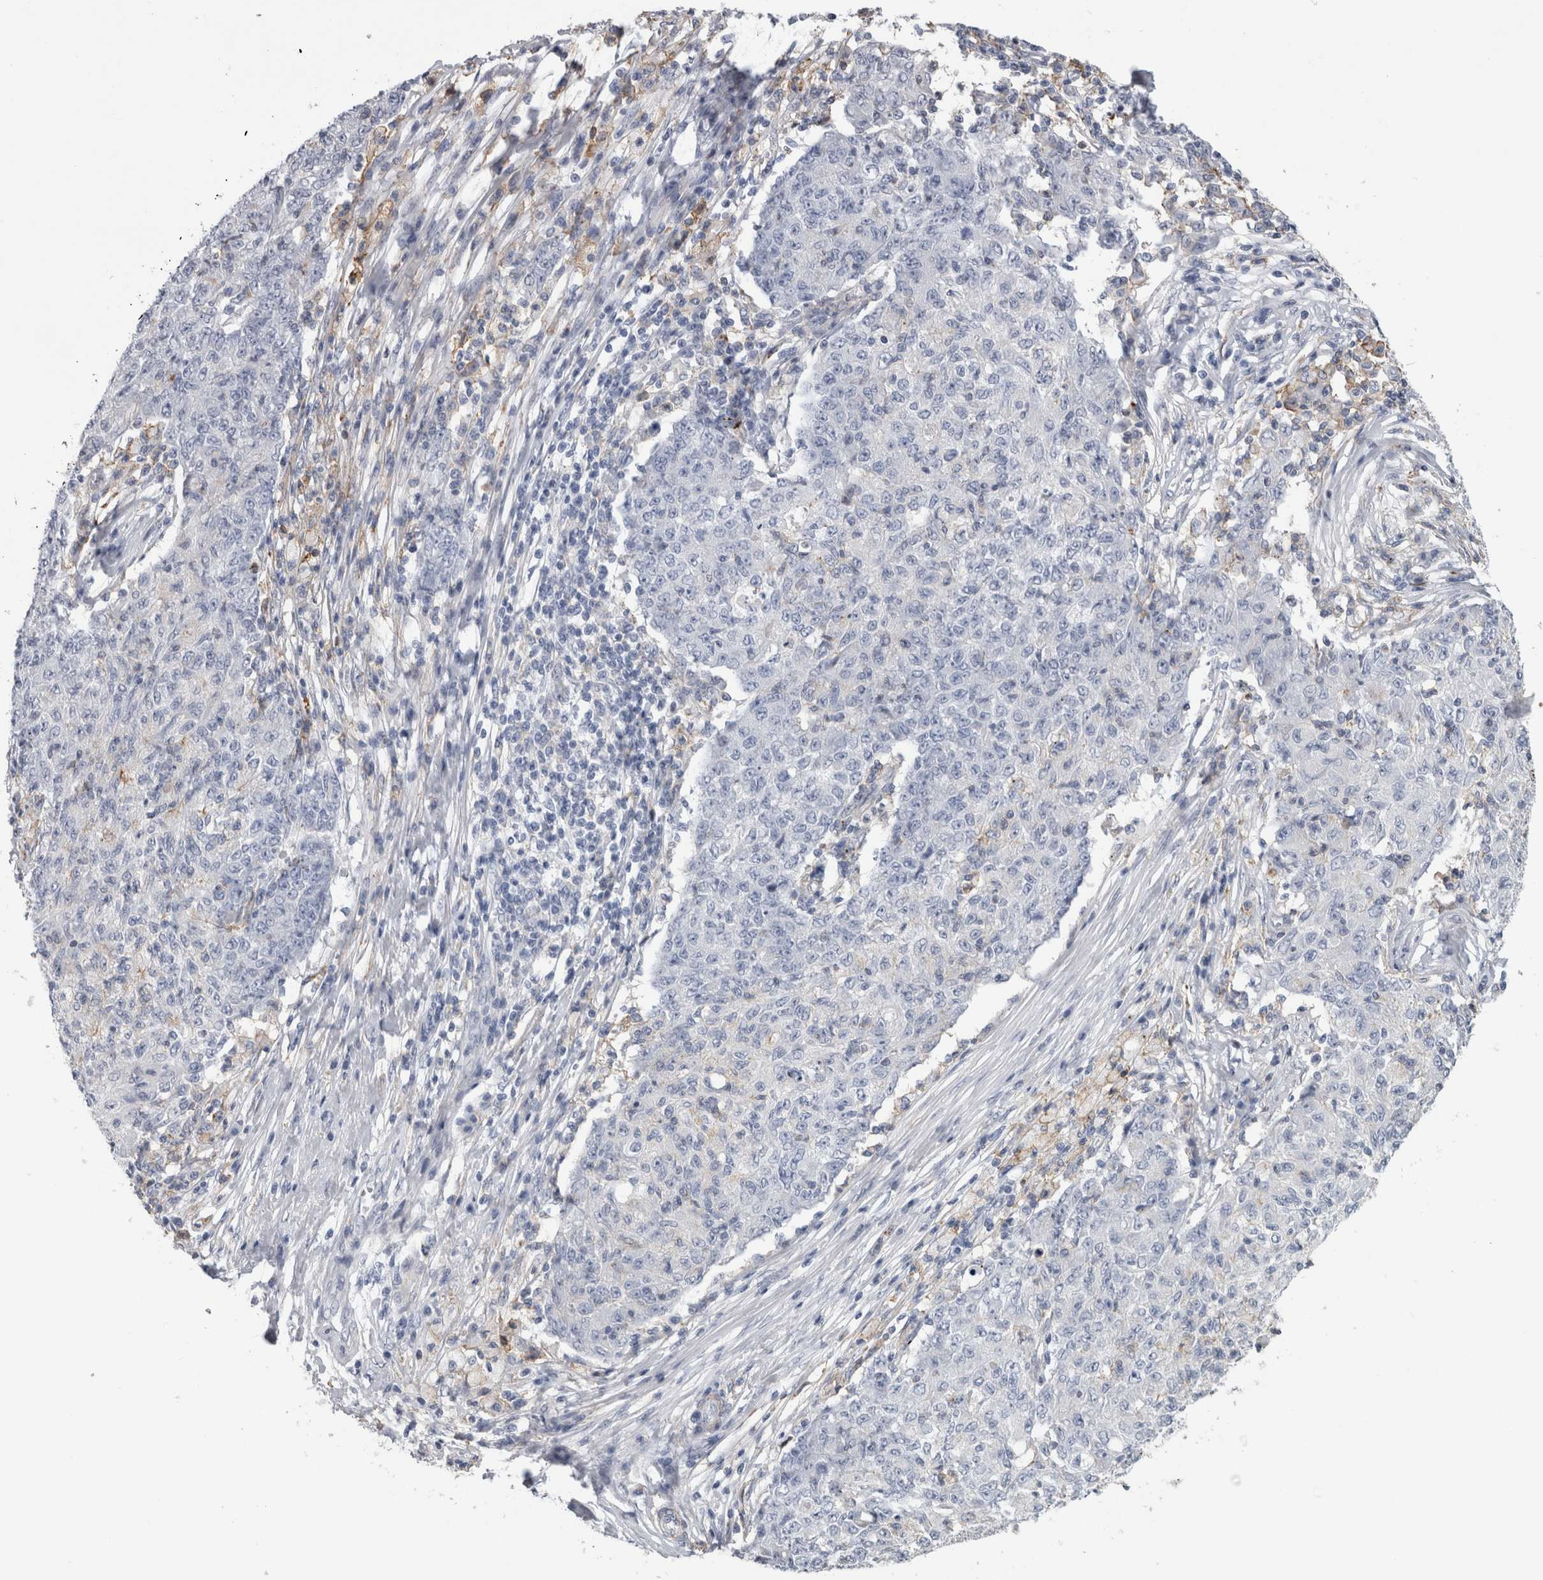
{"staining": {"intensity": "negative", "quantity": "none", "location": "none"}, "tissue": "ovarian cancer", "cell_type": "Tumor cells", "image_type": "cancer", "snomed": [{"axis": "morphology", "description": "Carcinoma, endometroid"}, {"axis": "topography", "description": "Ovary"}], "caption": "An immunohistochemistry micrograph of ovarian cancer (endometroid carcinoma) is shown. There is no staining in tumor cells of ovarian cancer (endometroid carcinoma).", "gene": "DNAJC24", "patient": {"sex": "female", "age": 42}}